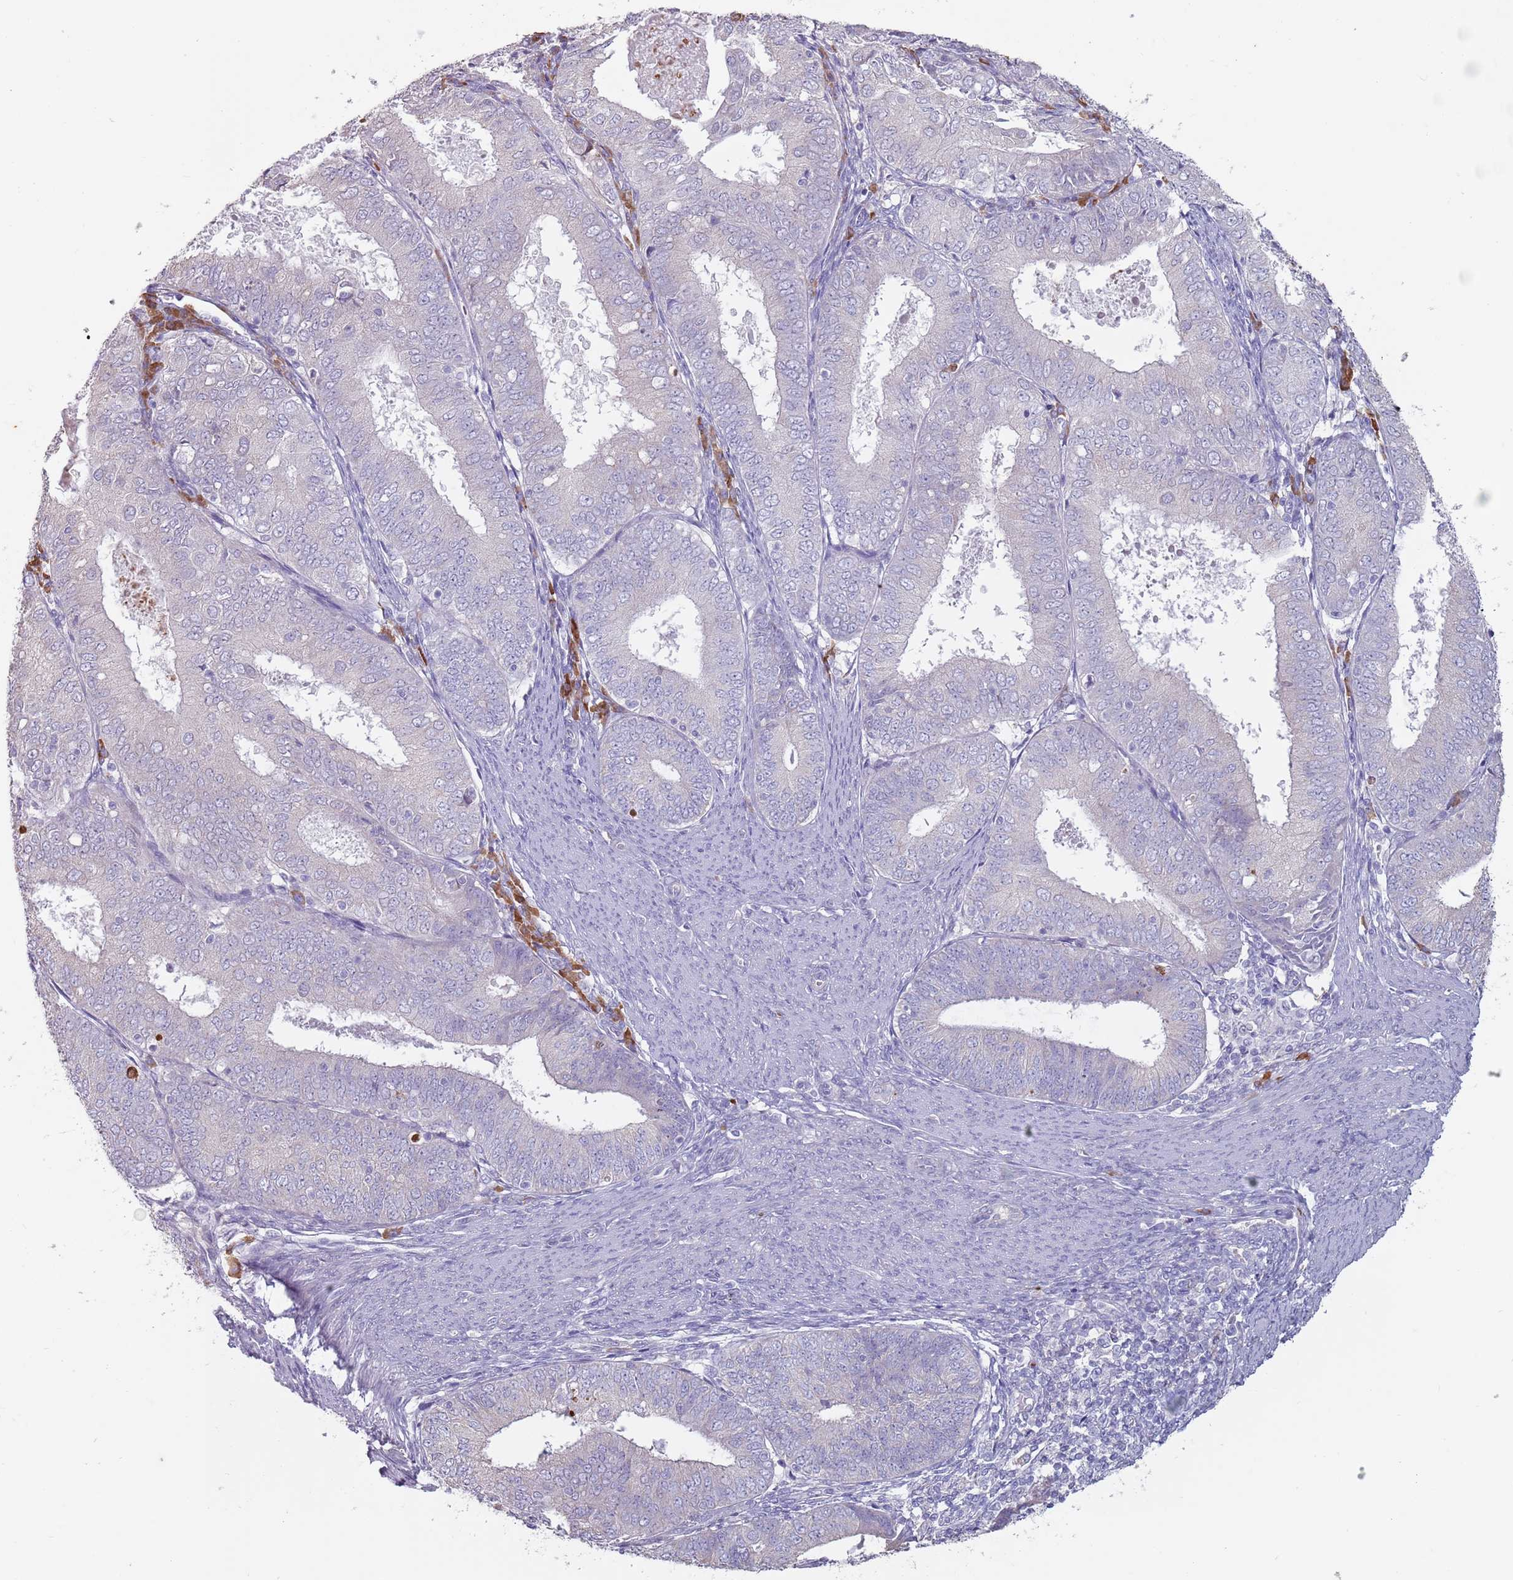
{"staining": {"intensity": "negative", "quantity": "none", "location": "none"}, "tissue": "endometrial cancer", "cell_type": "Tumor cells", "image_type": "cancer", "snomed": [{"axis": "morphology", "description": "Adenocarcinoma, NOS"}, {"axis": "topography", "description": "Endometrium"}], "caption": "The IHC micrograph has no significant expression in tumor cells of endometrial adenocarcinoma tissue. The staining was performed using DAB (3,3'-diaminobenzidine) to visualize the protein expression in brown, while the nuclei were stained in blue with hematoxylin (Magnification: 20x).", "gene": "DXO", "patient": {"sex": "female", "age": 57}}